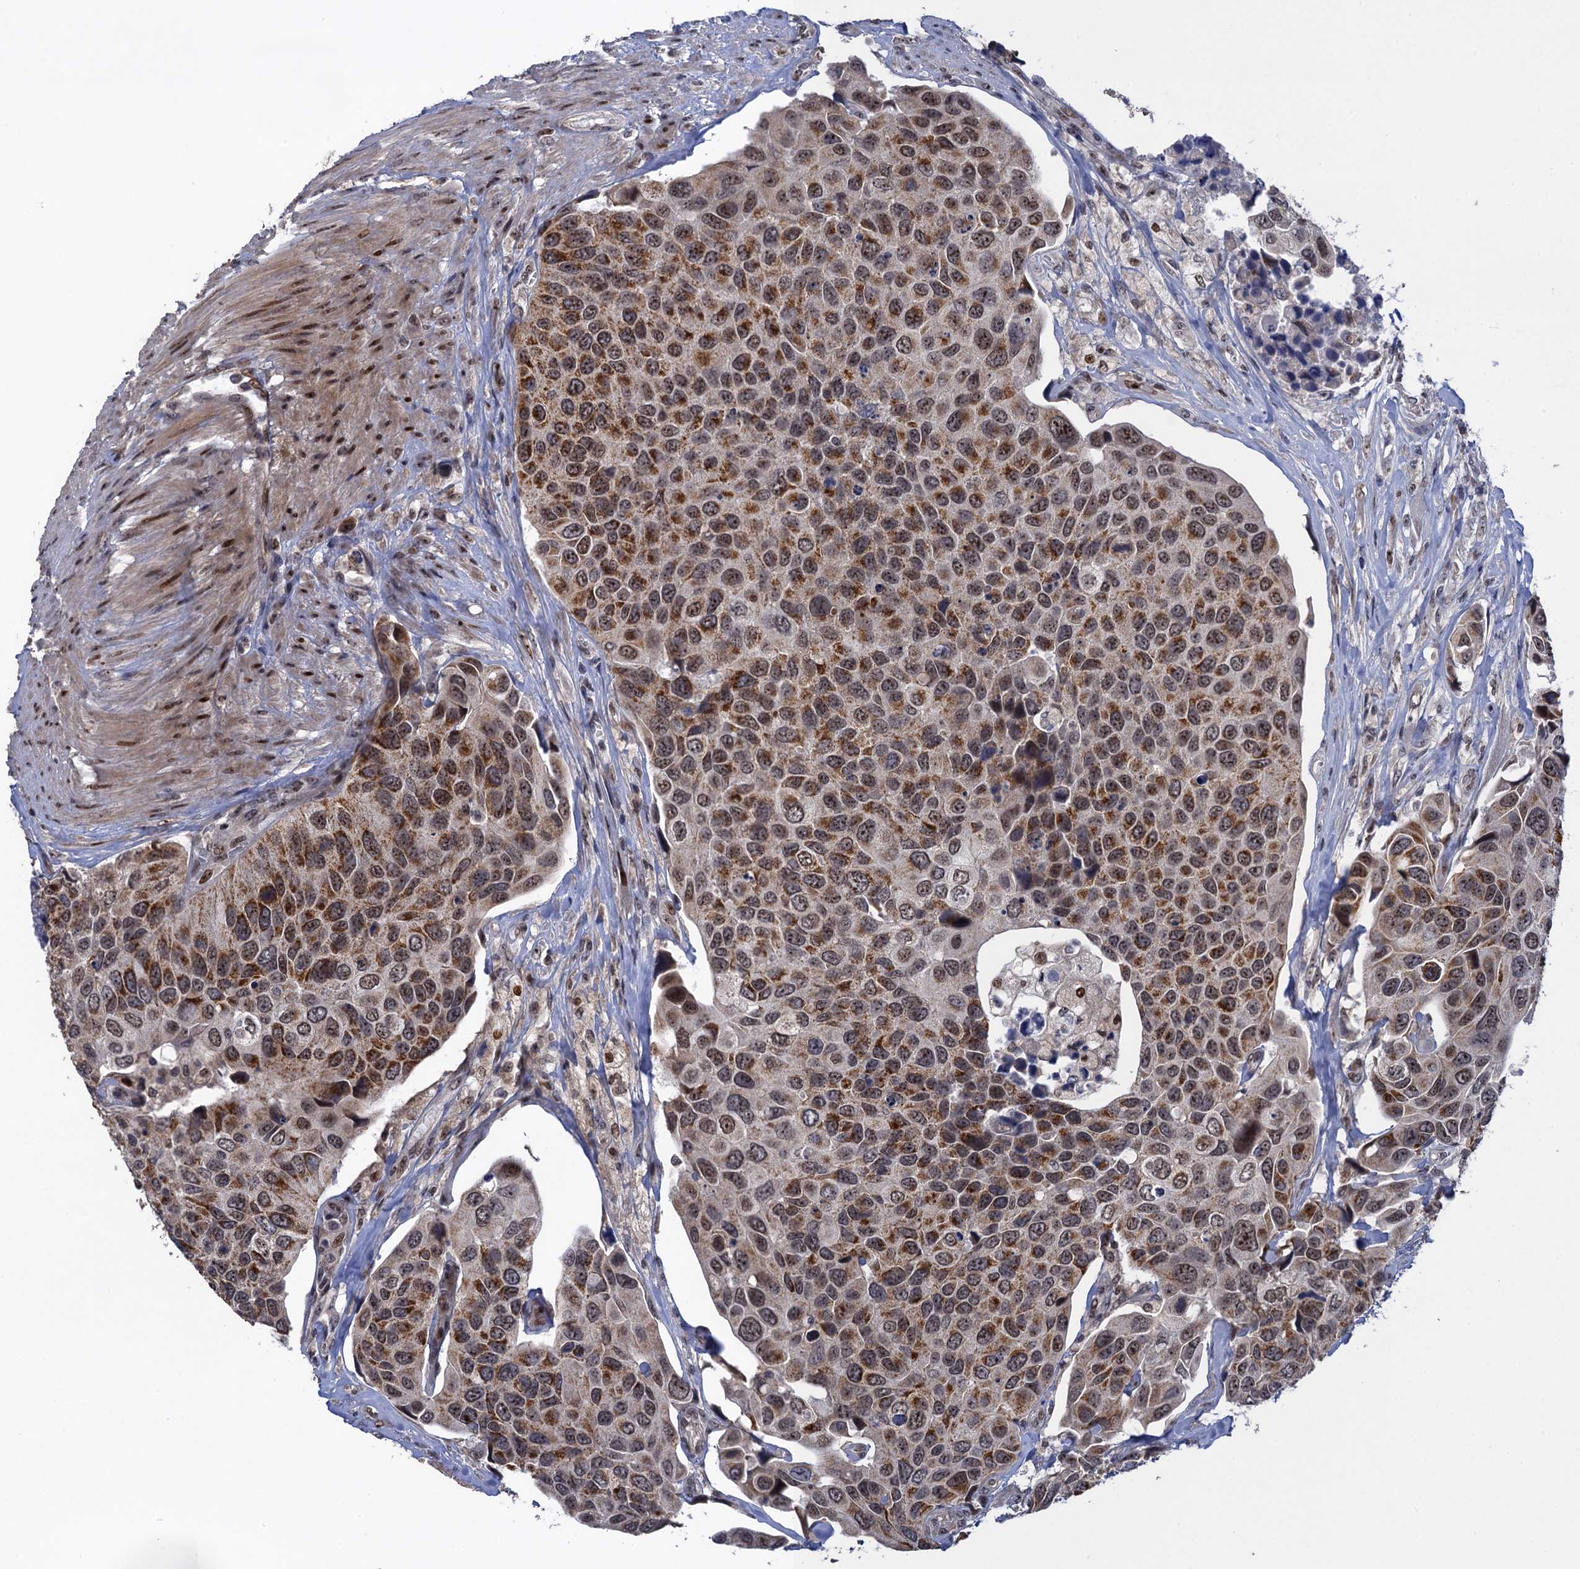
{"staining": {"intensity": "moderate", "quantity": "25%-75%", "location": "cytoplasmic/membranous,nuclear"}, "tissue": "urothelial cancer", "cell_type": "Tumor cells", "image_type": "cancer", "snomed": [{"axis": "morphology", "description": "Urothelial carcinoma, High grade"}, {"axis": "topography", "description": "Urinary bladder"}], "caption": "An immunohistochemistry (IHC) histopathology image of neoplastic tissue is shown. Protein staining in brown highlights moderate cytoplasmic/membranous and nuclear positivity in urothelial cancer within tumor cells.", "gene": "ZAR1L", "patient": {"sex": "male", "age": 74}}